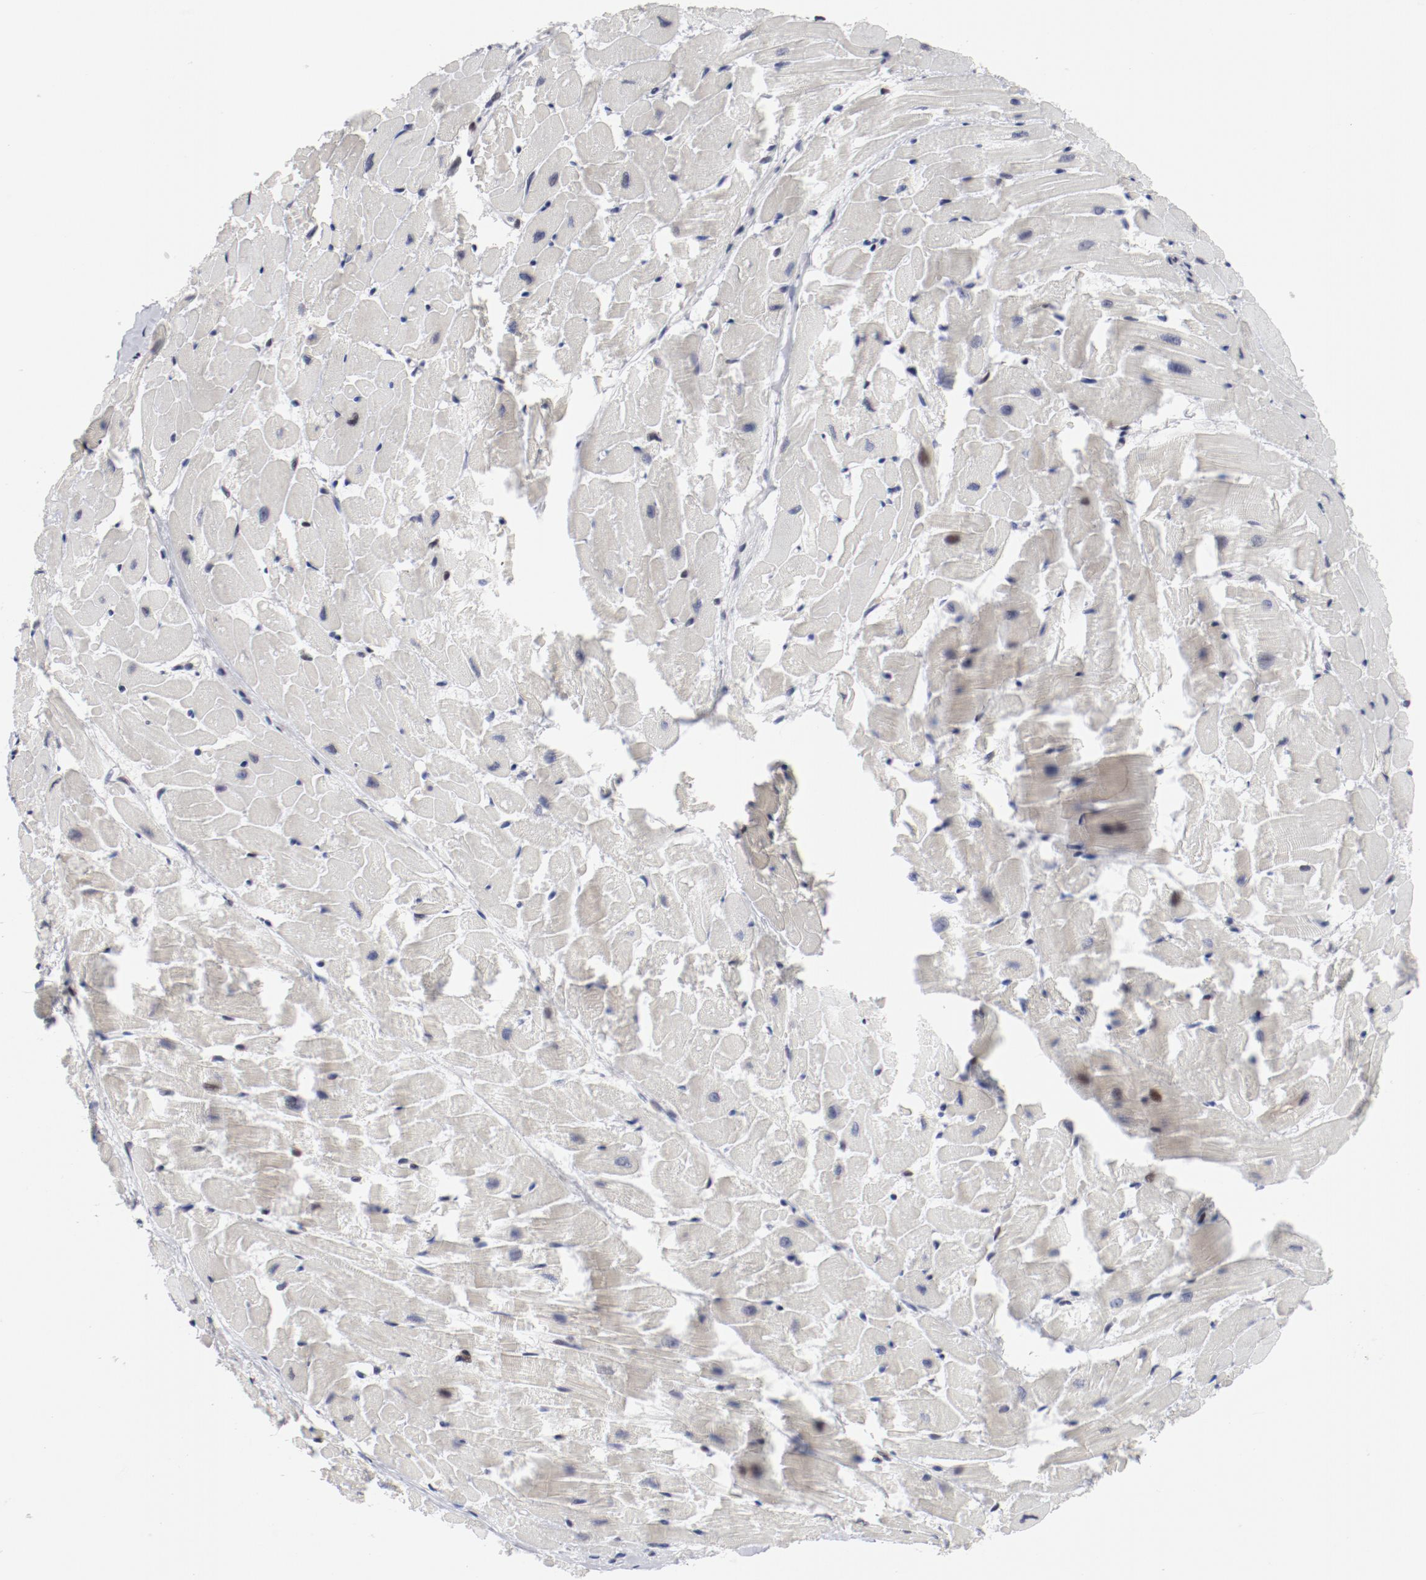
{"staining": {"intensity": "negative", "quantity": "none", "location": "none"}, "tissue": "heart muscle", "cell_type": "Cardiomyocytes", "image_type": "normal", "snomed": [{"axis": "morphology", "description": "Normal tissue, NOS"}, {"axis": "topography", "description": "Heart"}], "caption": "The micrograph demonstrates no significant expression in cardiomyocytes of heart muscle. Brightfield microscopy of IHC stained with DAB (brown) and hematoxylin (blue), captured at high magnification.", "gene": "FSCB", "patient": {"sex": "female", "age": 19}}